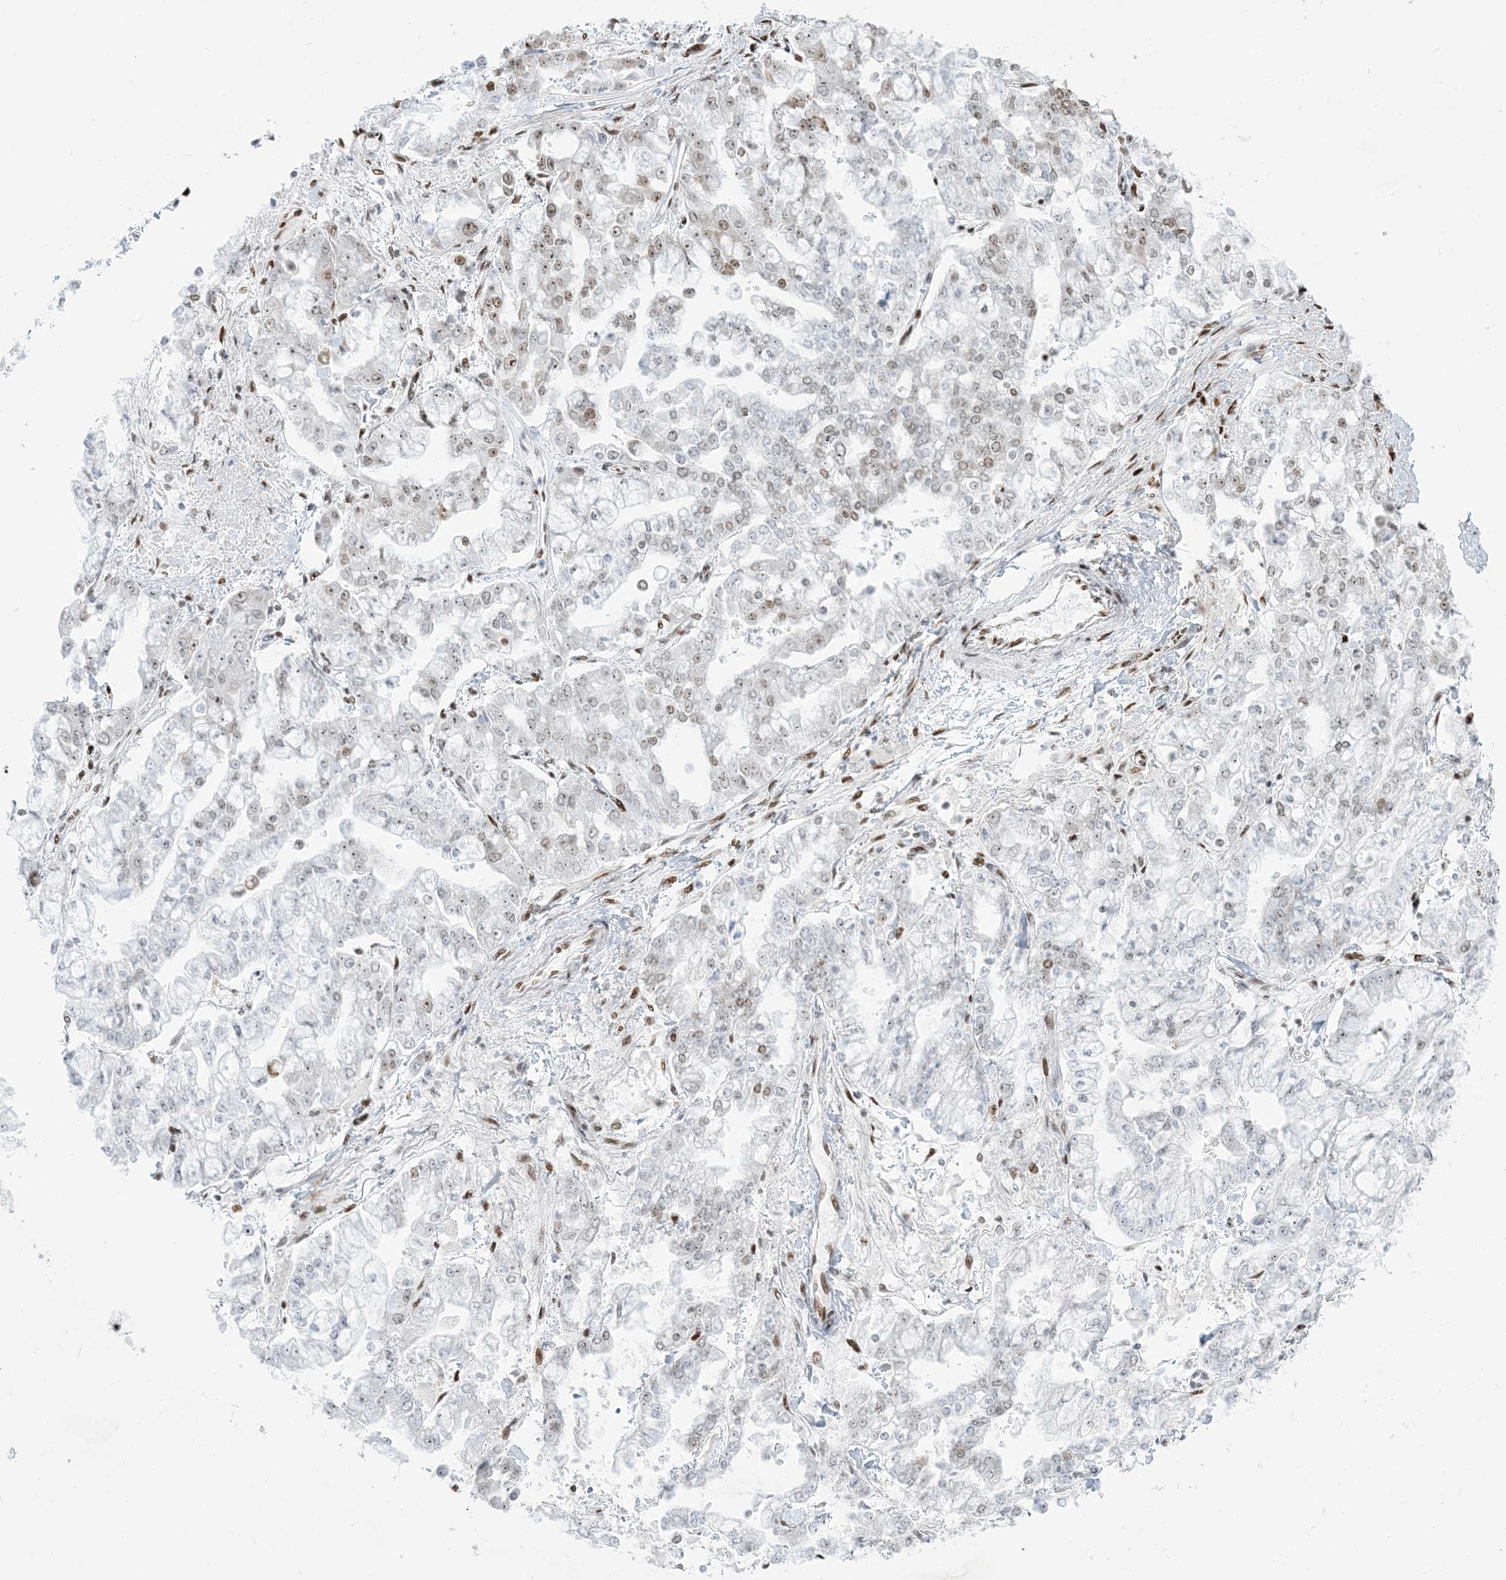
{"staining": {"intensity": "weak", "quantity": "<25%", "location": "nuclear"}, "tissue": "stomach cancer", "cell_type": "Tumor cells", "image_type": "cancer", "snomed": [{"axis": "morphology", "description": "Normal tissue, NOS"}, {"axis": "morphology", "description": "Adenocarcinoma, NOS"}, {"axis": "topography", "description": "Stomach, upper"}, {"axis": "topography", "description": "Stomach"}], "caption": "Immunohistochemical staining of stomach adenocarcinoma displays no significant positivity in tumor cells.", "gene": "STAG1", "patient": {"sex": "male", "age": 76}}